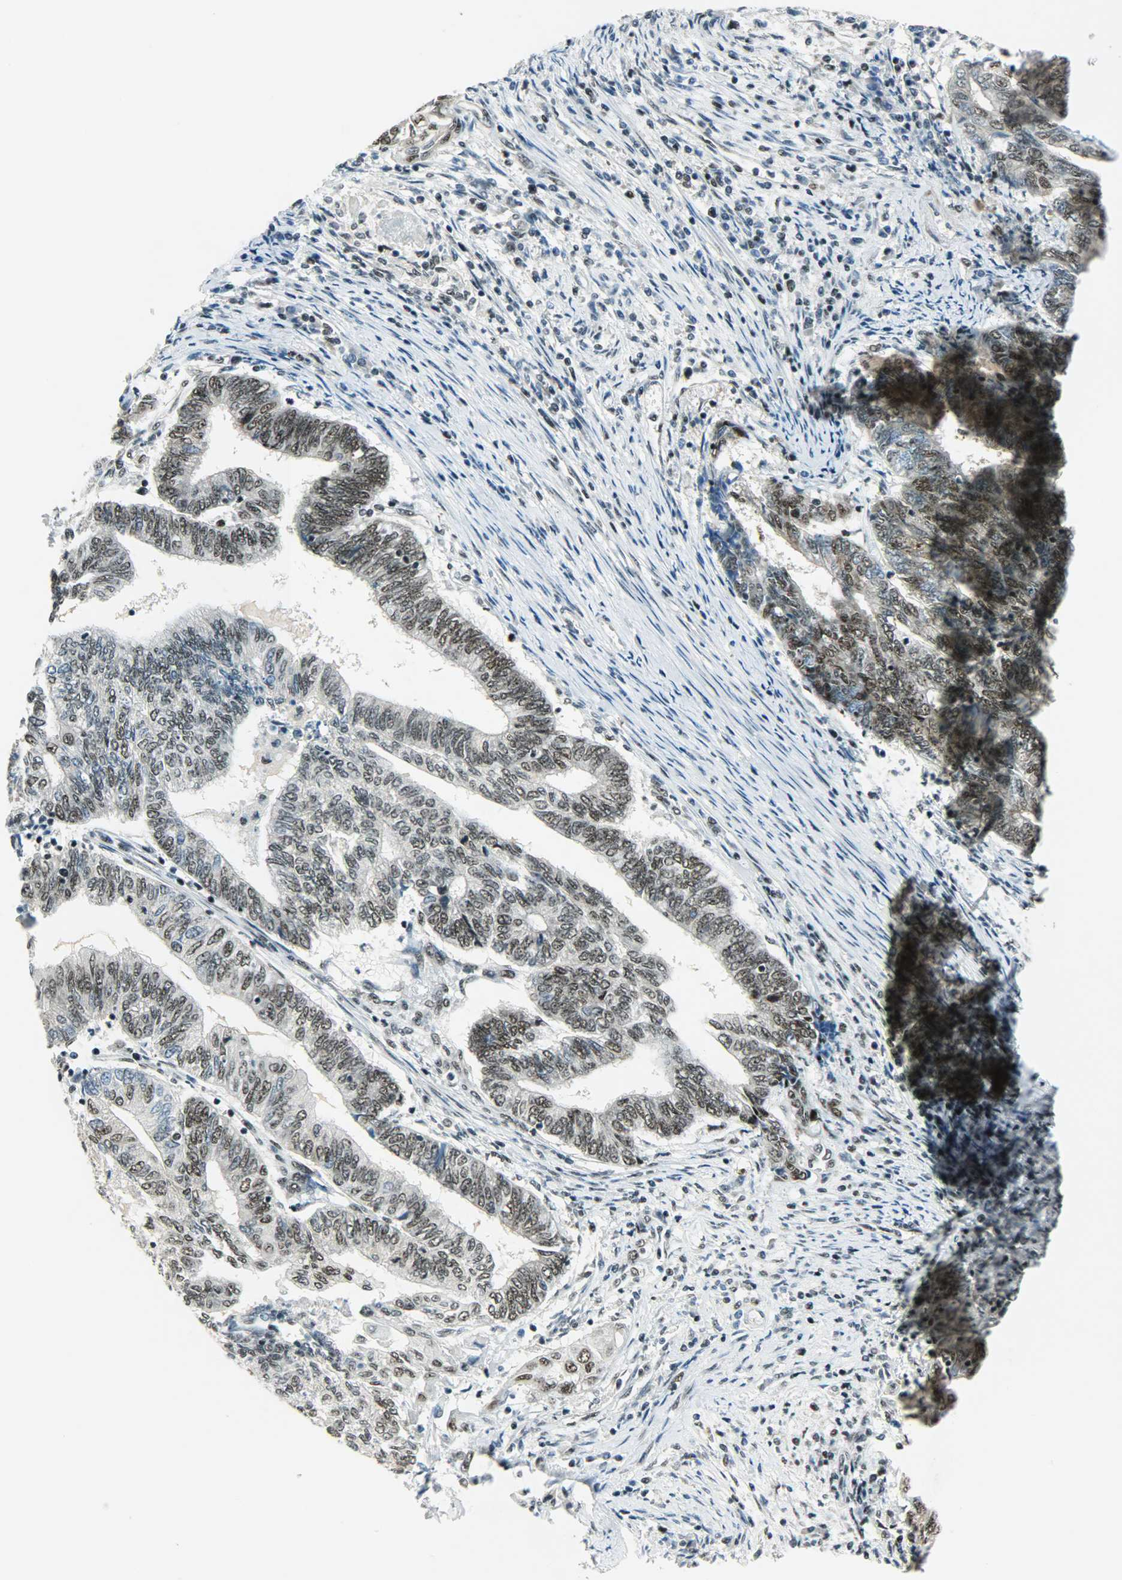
{"staining": {"intensity": "moderate", "quantity": ">75%", "location": "nuclear"}, "tissue": "endometrial cancer", "cell_type": "Tumor cells", "image_type": "cancer", "snomed": [{"axis": "morphology", "description": "Adenocarcinoma, NOS"}, {"axis": "topography", "description": "Uterus"}, {"axis": "topography", "description": "Endometrium"}], "caption": "Endometrial adenocarcinoma stained with a protein marker displays moderate staining in tumor cells.", "gene": "SUGP1", "patient": {"sex": "female", "age": 70}}